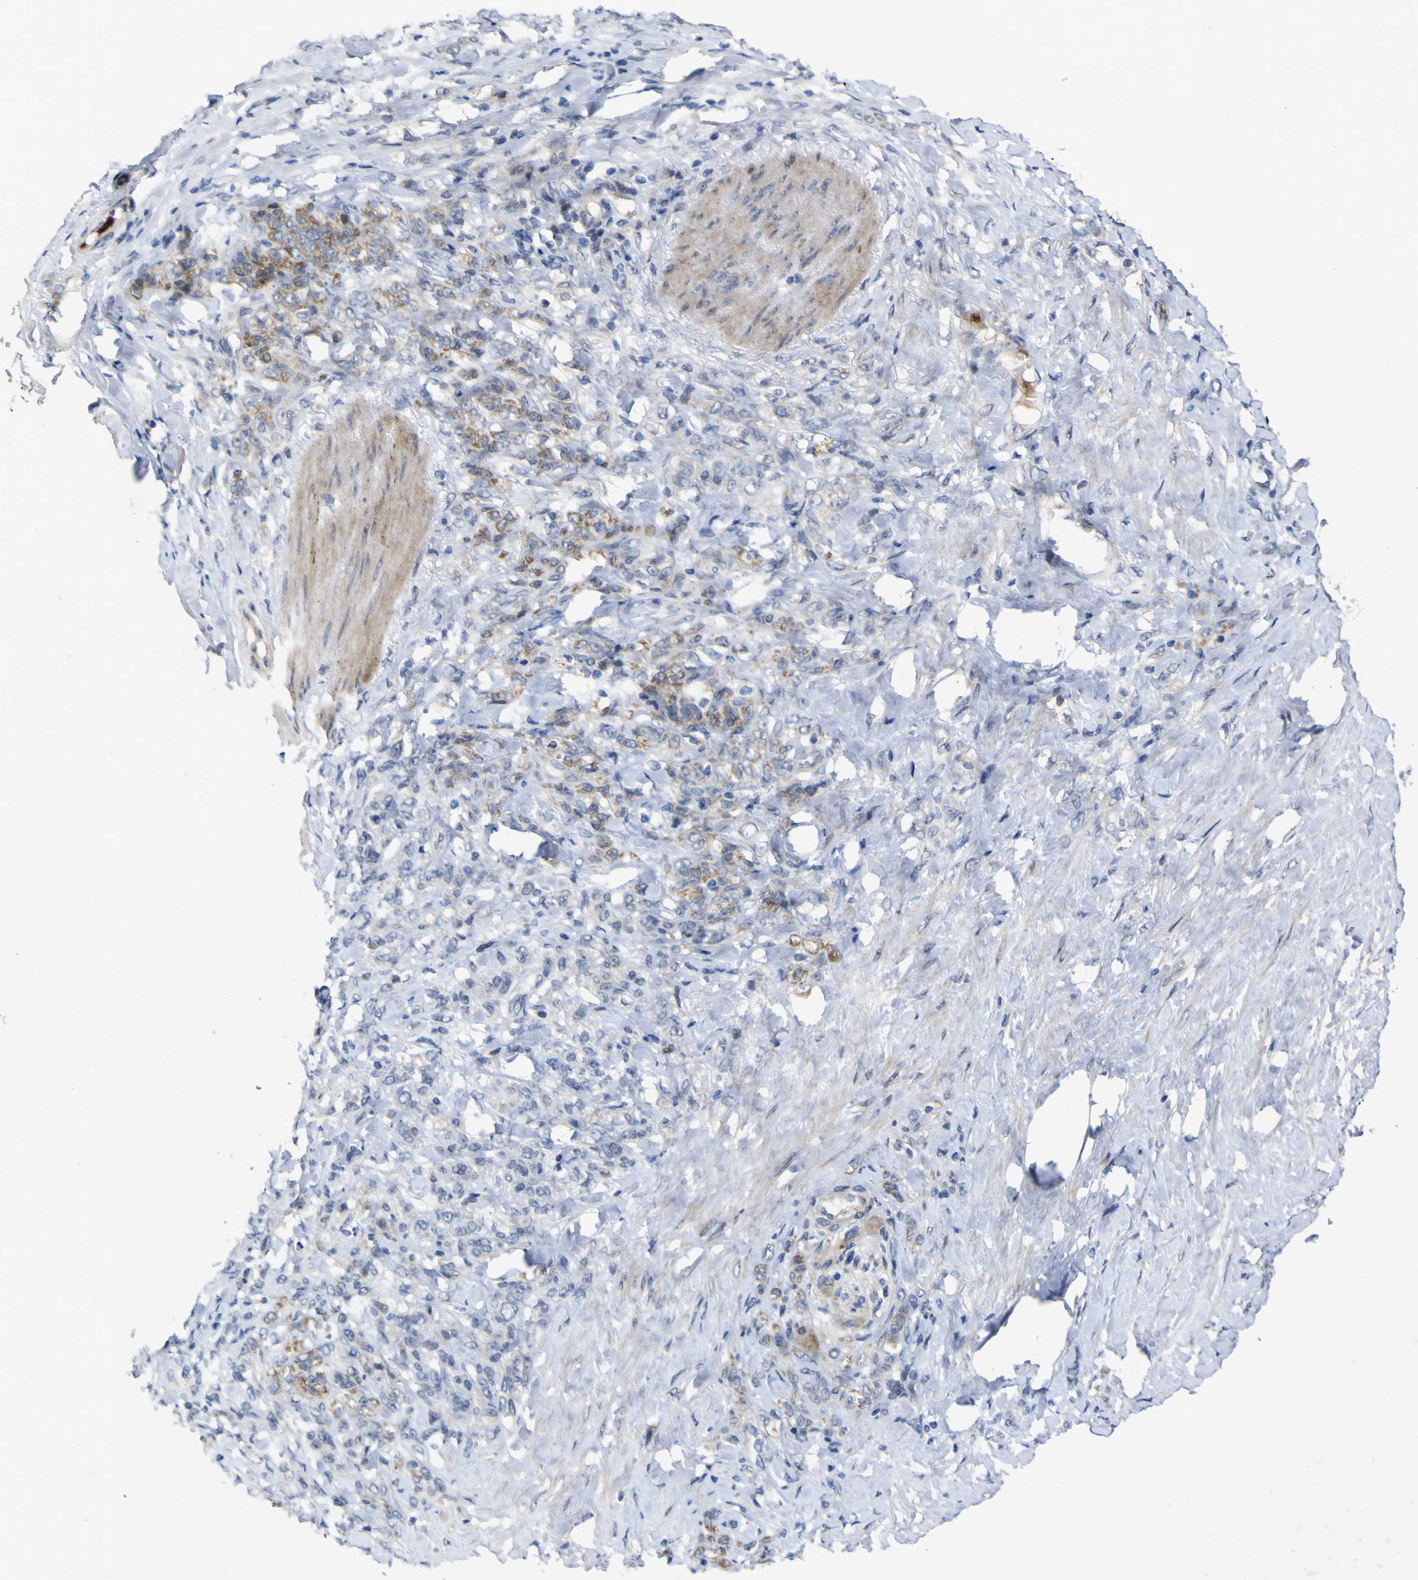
{"staining": {"intensity": "weak", "quantity": "<25%", "location": "cytoplasmic/membranous"}, "tissue": "stomach cancer", "cell_type": "Tumor cells", "image_type": "cancer", "snomed": [{"axis": "morphology", "description": "Adenocarcinoma, NOS"}, {"axis": "topography", "description": "Stomach"}], "caption": "There is no significant expression in tumor cells of stomach cancer.", "gene": "NAV1", "patient": {"sex": "male", "age": 82}}